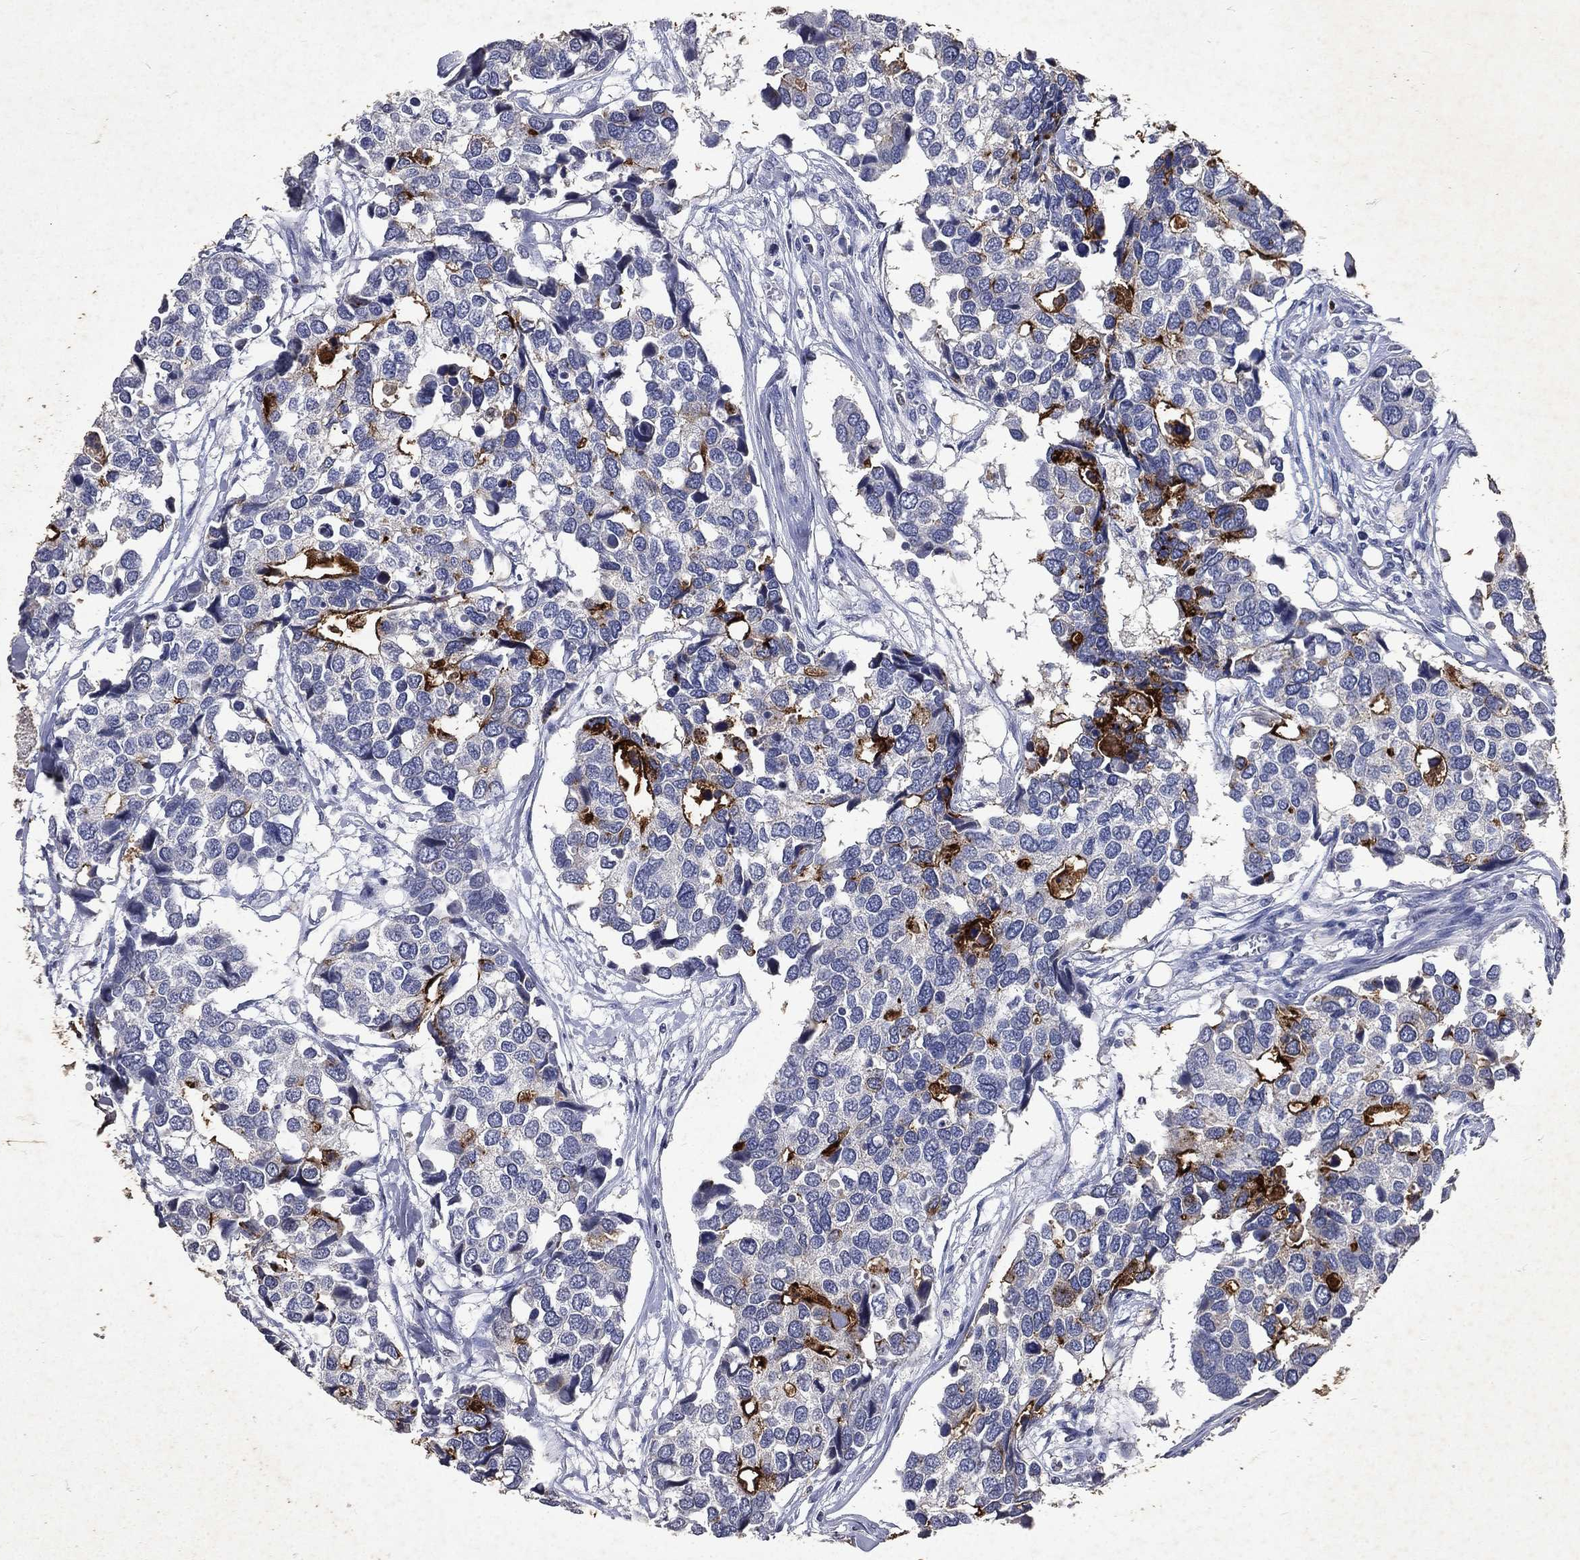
{"staining": {"intensity": "strong", "quantity": "<25%", "location": "cytoplasmic/membranous"}, "tissue": "breast cancer", "cell_type": "Tumor cells", "image_type": "cancer", "snomed": [{"axis": "morphology", "description": "Duct carcinoma"}, {"axis": "topography", "description": "Breast"}], "caption": "Protein expression analysis of human breast cancer (infiltrating ductal carcinoma) reveals strong cytoplasmic/membranous staining in approximately <25% of tumor cells. (IHC, brightfield microscopy, high magnification).", "gene": "SLC34A2", "patient": {"sex": "female", "age": 83}}